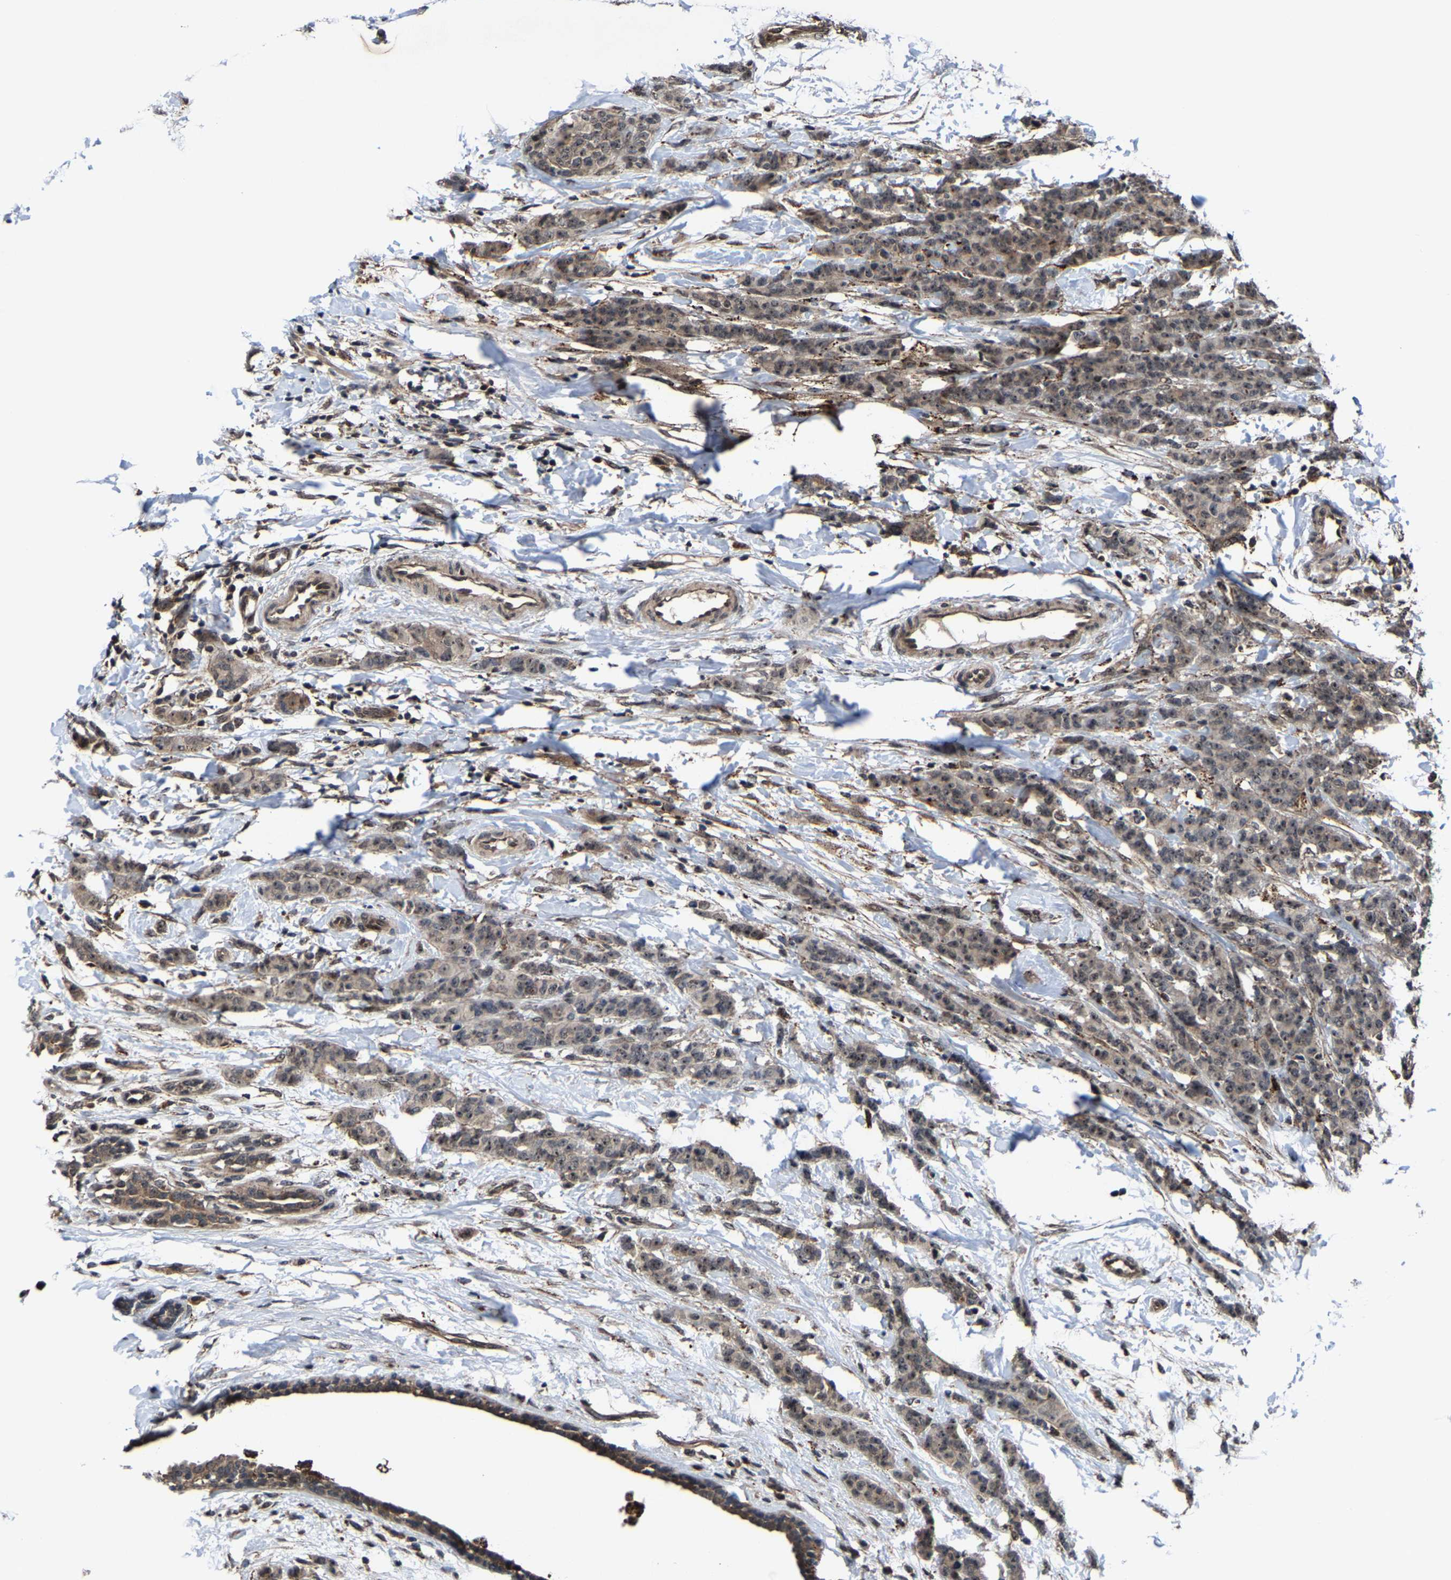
{"staining": {"intensity": "weak", "quantity": ">75%", "location": "cytoplasmic/membranous,nuclear"}, "tissue": "breast cancer", "cell_type": "Tumor cells", "image_type": "cancer", "snomed": [{"axis": "morphology", "description": "Normal tissue, NOS"}, {"axis": "morphology", "description": "Duct carcinoma"}, {"axis": "topography", "description": "Breast"}], "caption": "This is a micrograph of immunohistochemistry (IHC) staining of infiltrating ductal carcinoma (breast), which shows weak staining in the cytoplasmic/membranous and nuclear of tumor cells.", "gene": "ZCCHC7", "patient": {"sex": "female", "age": 40}}